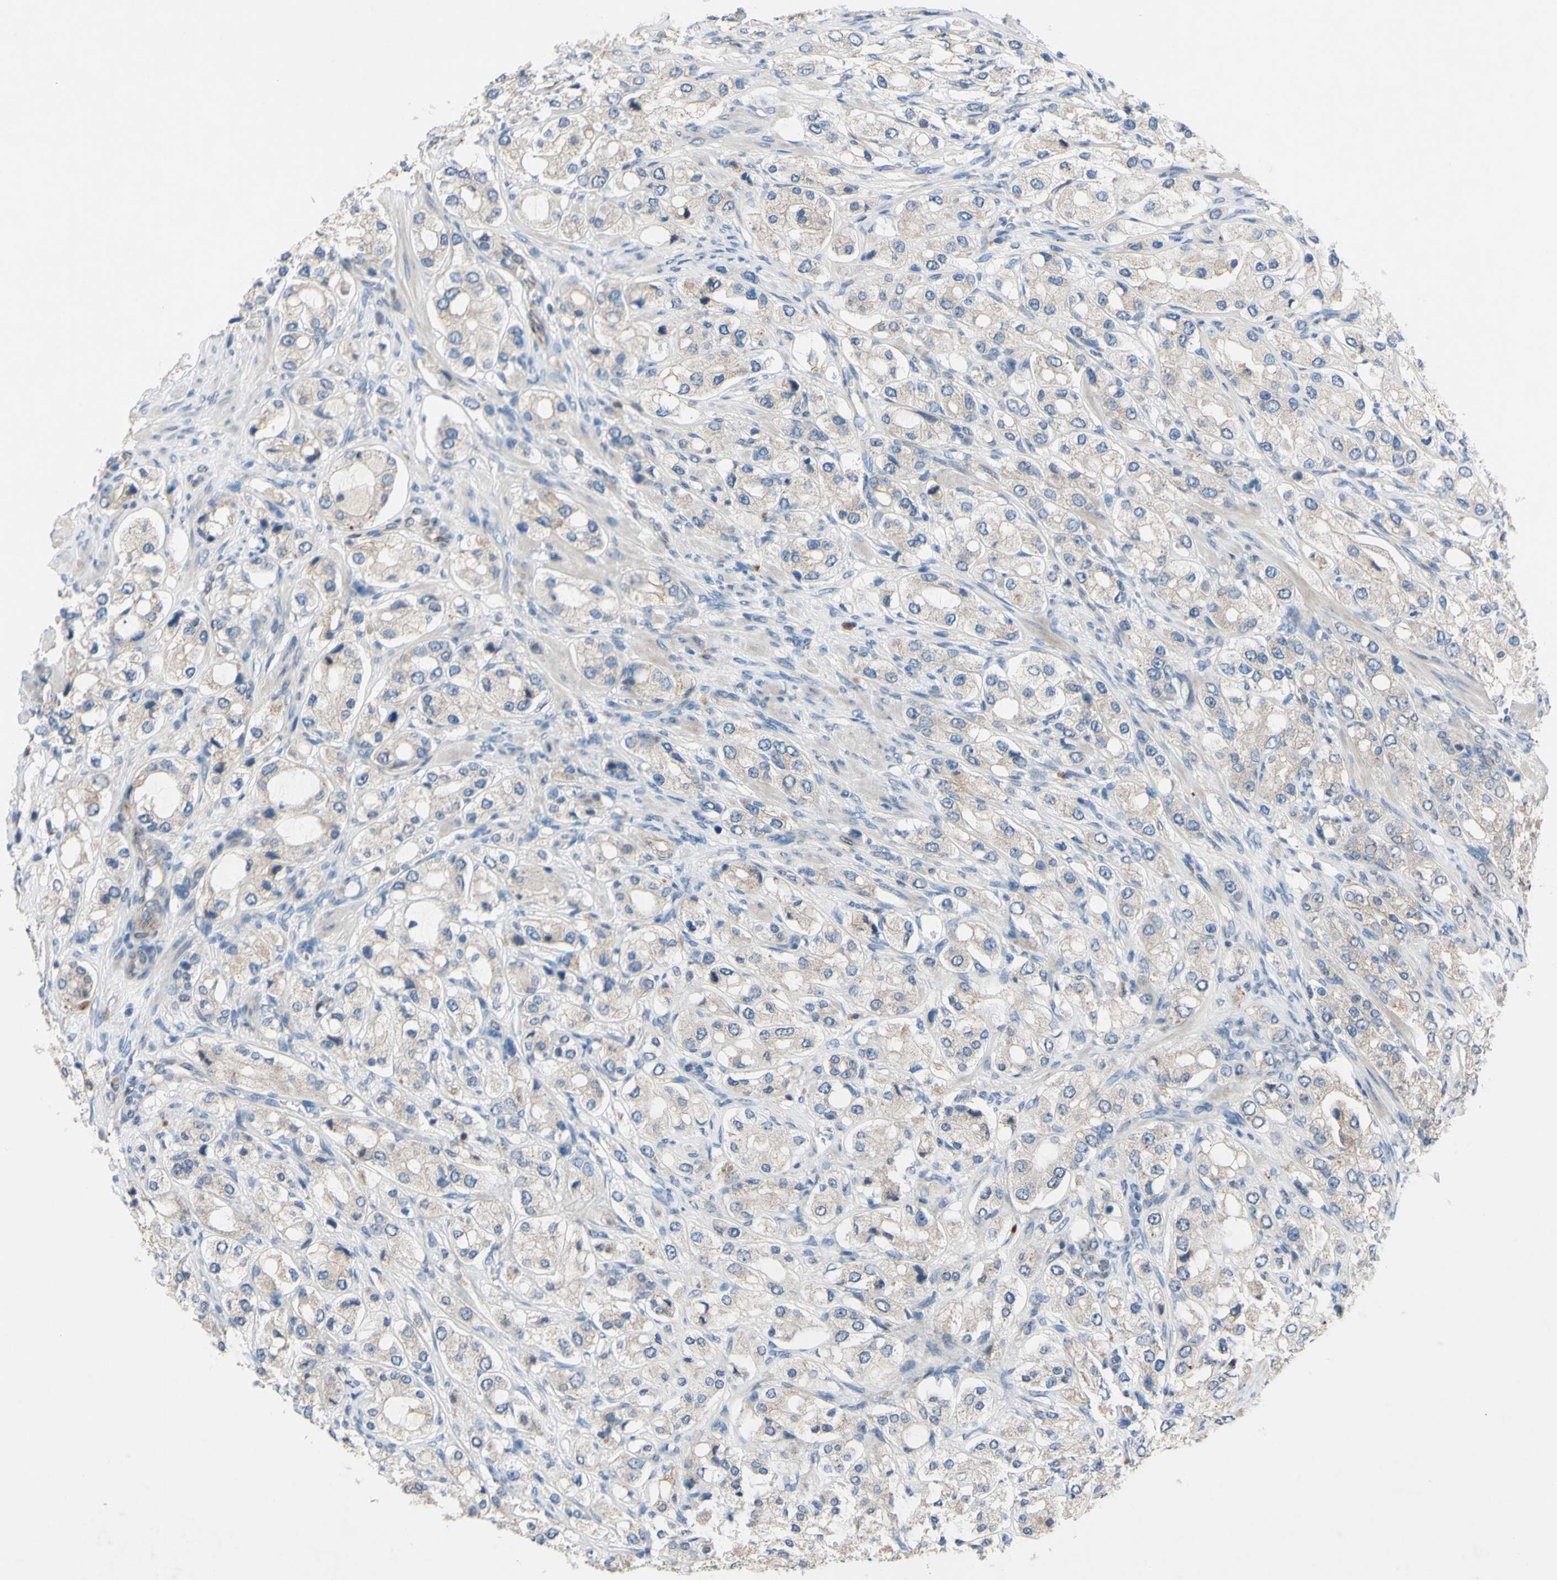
{"staining": {"intensity": "negative", "quantity": "none", "location": "none"}, "tissue": "prostate cancer", "cell_type": "Tumor cells", "image_type": "cancer", "snomed": [{"axis": "morphology", "description": "Adenocarcinoma, High grade"}, {"axis": "topography", "description": "Prostate"}], "caption": "Immunohistochemistry (IHC) photomicrograph of human prostate cancer (adenocarcinoma (high-grade)) stained for a protein (brown), which demonstrates no positivity in tumor cells.", "gene": "CDCP1", "patient": {"sex": "male", "age": 65}}